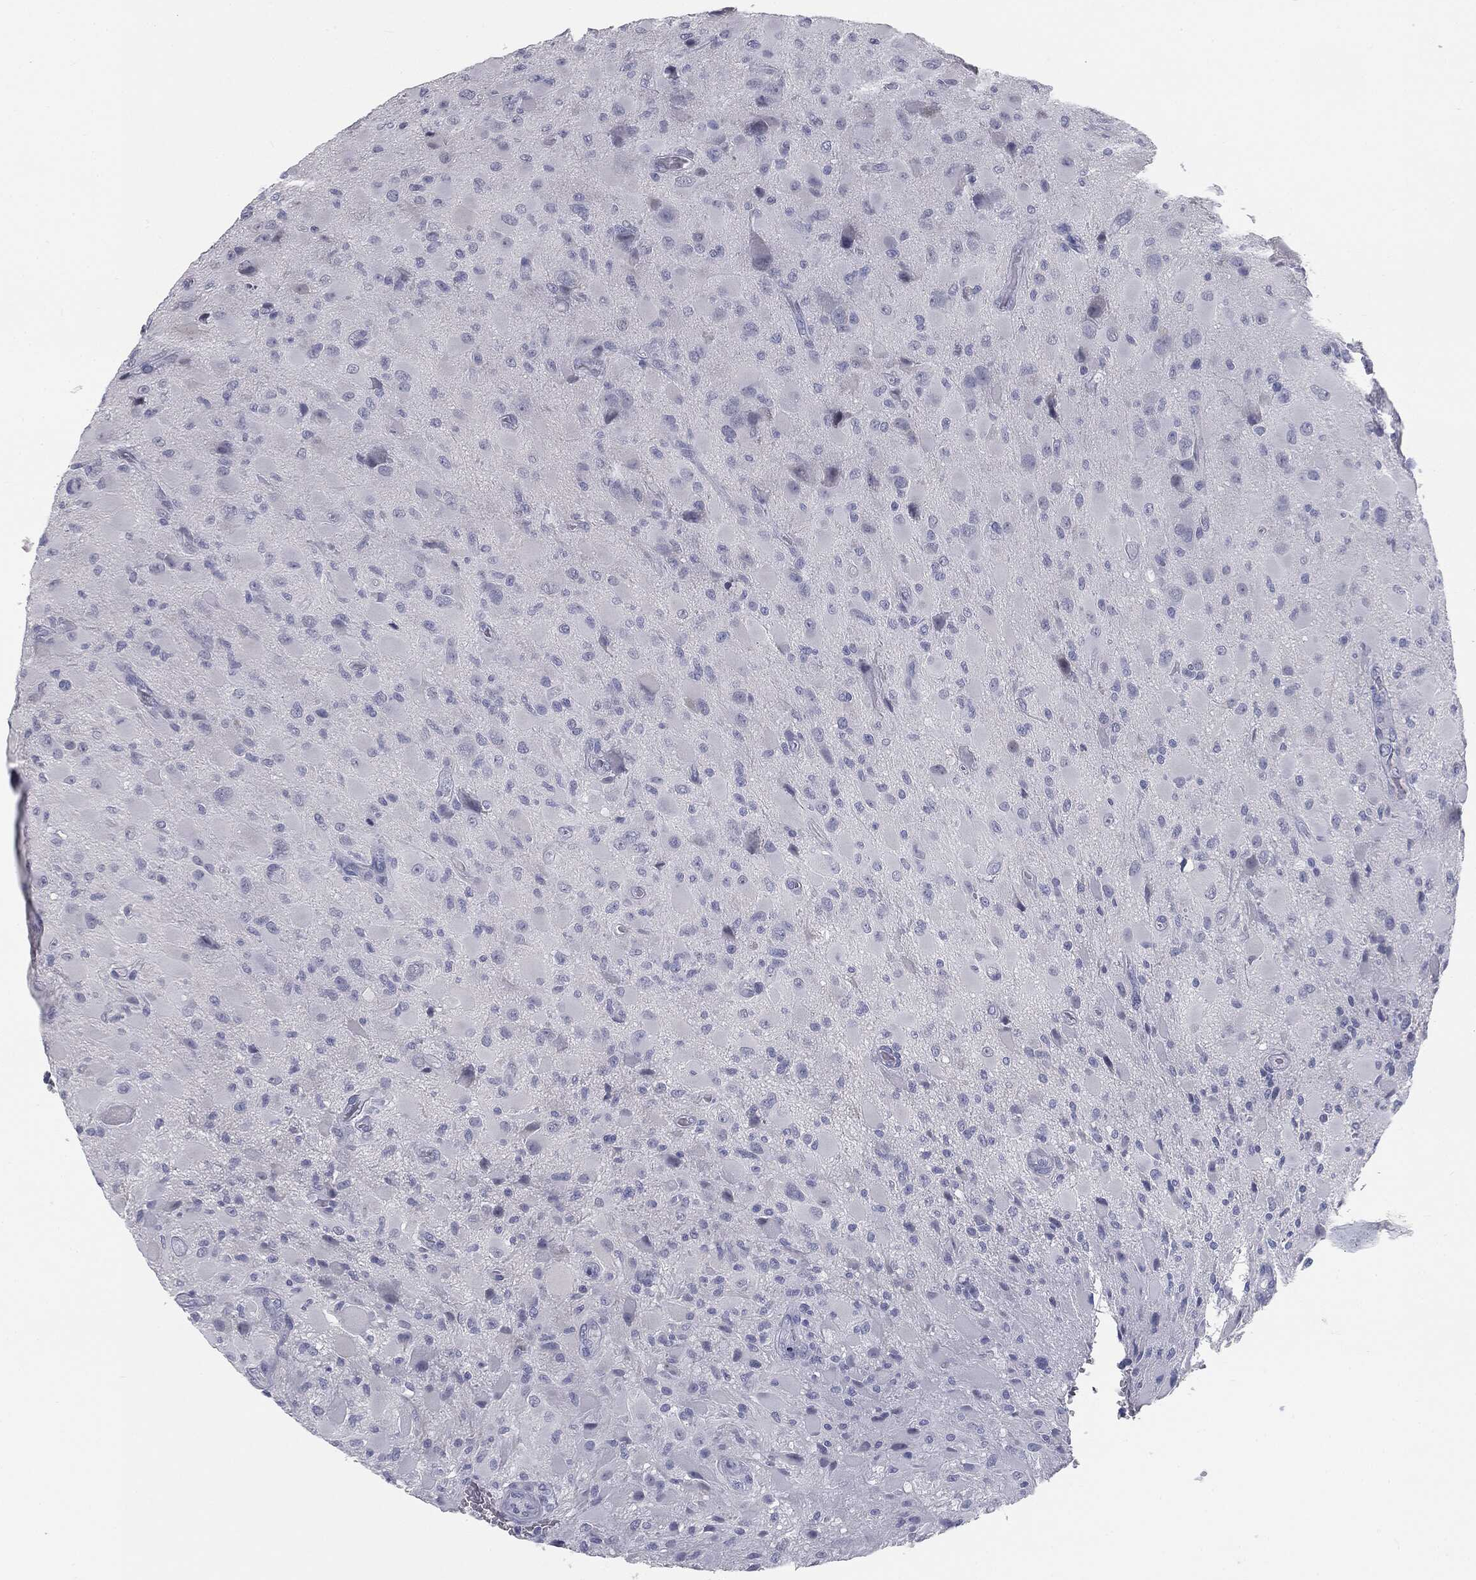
{"staining": {"intensity": "negative", "quantity": "none", "location": "none"}, "tissue": "glioma", "cell_type": "Tumor cells", "image_type": "cancer", "snomed": [{"axis": "morphology", "description": "Glioma, malignant, High grade"}, {"axis": "topography", "description": "Cerebral cortex"}], "caption": "Tumor cells show no significant protein staining in high-grade glioma (malignant).", "gene": "MUC5AC", "patient": {"sex": "male", "age": 35}}